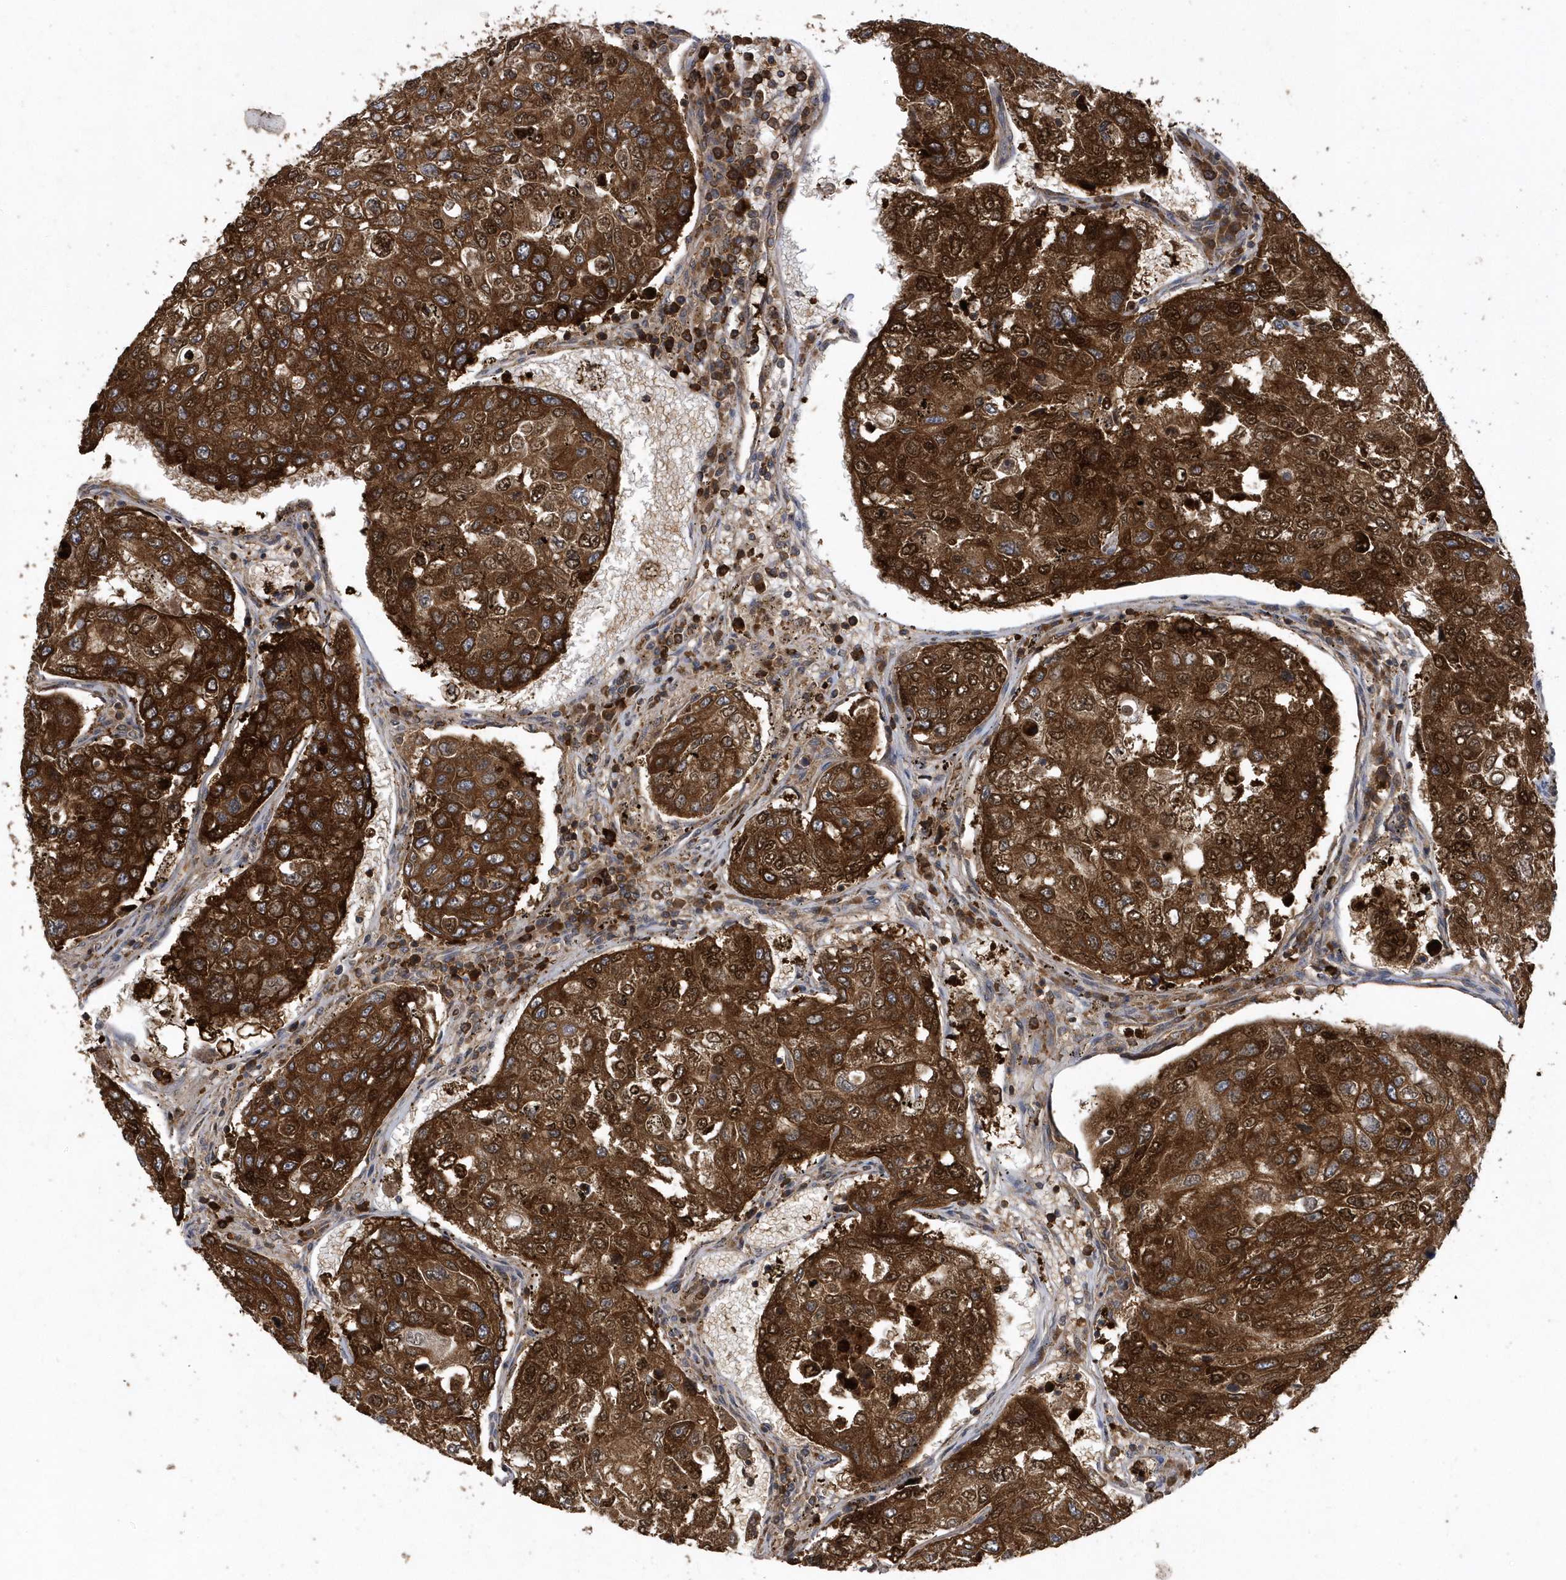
{"staining": {"intensity": "strong", "quantity": ">75%", "location": "cytoplasmic/membranous"}, "tissue": "urothelial cancer", "cell_type": "Tumor cells", "image_type": "cancer", "snomed": [{"axis": "morphology", "description": "Urothelial carcinoma, High grade"}, {"axis": "topography", "description": "Lymph node"}, {"axis": "topography", "description": "Urinary bladder"}], "caption": "This is an image of IHC staining of urothelial cancer, which shows strong positivity in the cytoplasmic/membranous of tumor cells.", "gene": "PAICS", "patient": {"sex": "male", "age": 51}}